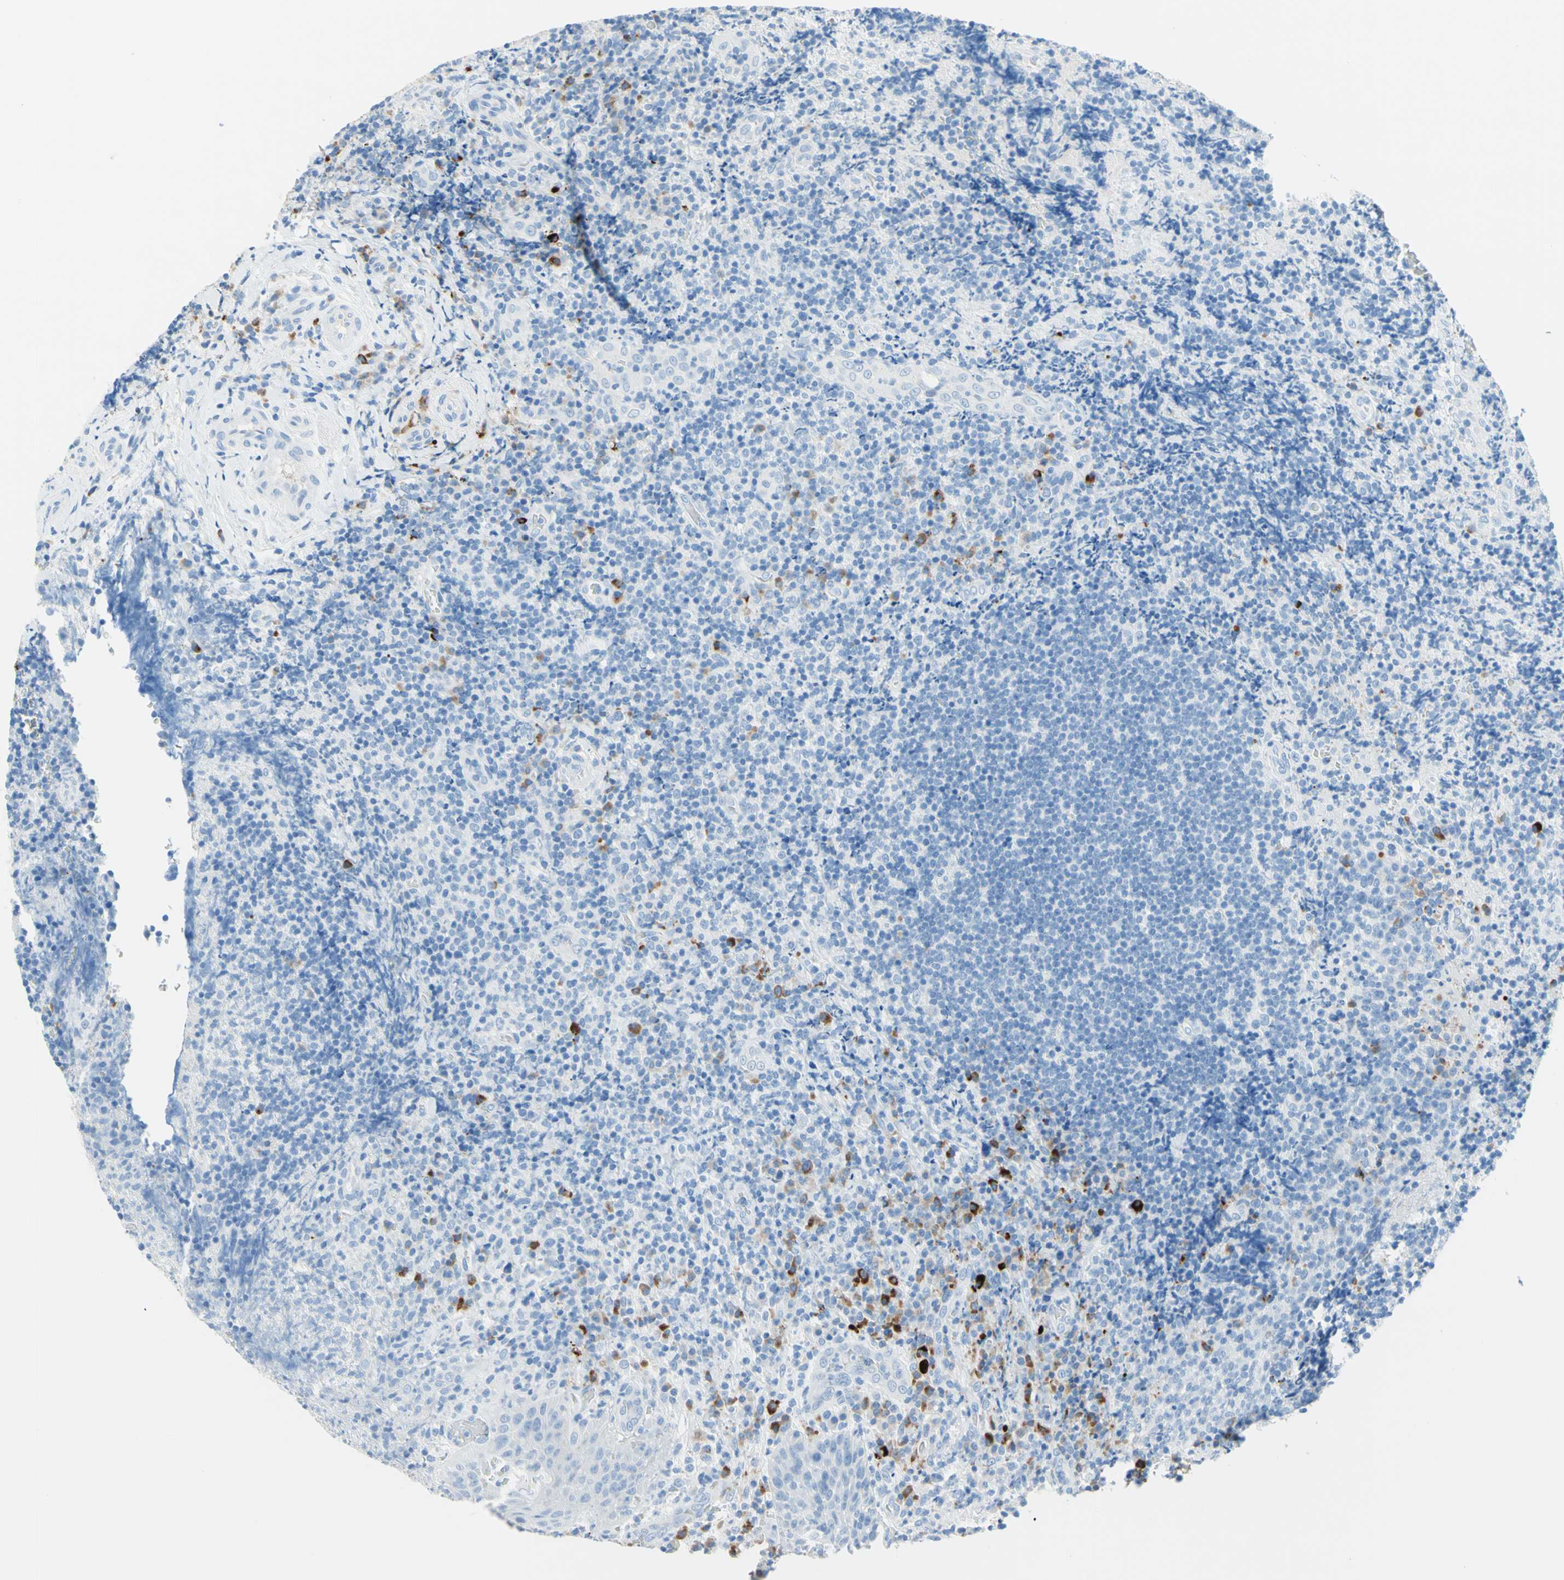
{"staining": {"intensity": "negative", "quantity": "none", "location": "none"}, "tissue": "lymphoma", "cell_type": "Tumor cells", "image_type": "cancer", "snomed": [{"axis": "morphology", "description": "Malignant lymphoma, non-Hodgkin's type, High grade"}, {"axis": "topography", "description": "Tonsil"}], "caption": "Tumor cells are negative for brown protein staining in malignant lymphoma, non-Hodgkin's type (high-grade).", "gene": "IL6ST", "patient": {"sex": "female", "age": 36}}